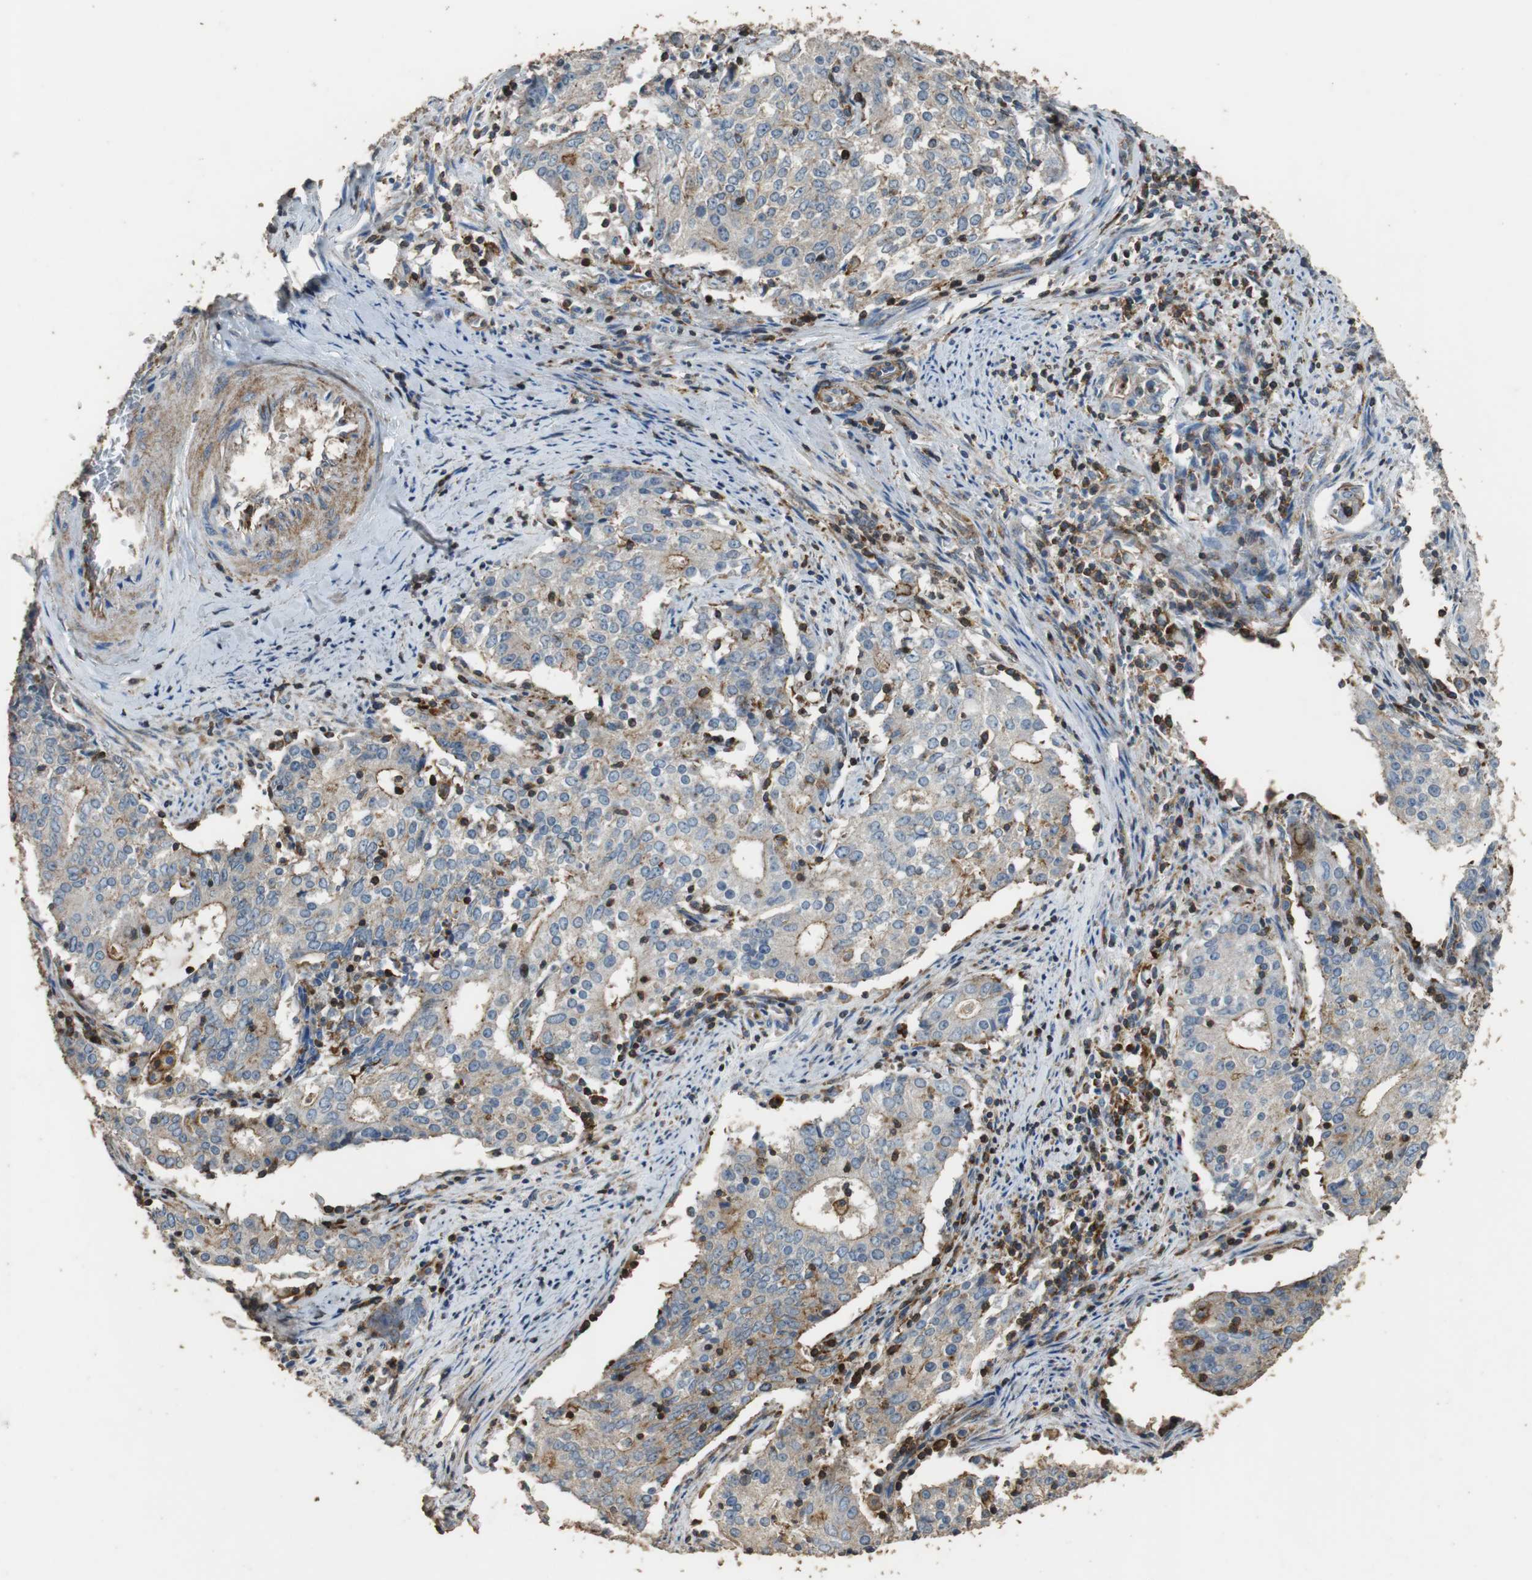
{"staining": {"intensity": "weak", "quantity": ">75%", "location": "cytoplasmic/membranous"}, "tissue": "cervical cancer", "cell_type": "Tumor cells", "image_type": "cancer", "snomed": [{"axis": "morphology", "description": "Adenocarcinoma, NOS"}, {"axis": "topography", "description": "Cervix"}], "caption": "The histopathology image demonstrates staining of adenocarcinoma (cervical), revealing weak cytoplasmic/membranous protein staining (brown color) within tumor cells.", "gene": "PRKRA", "patient": {"sex": "female", "age": 44}}